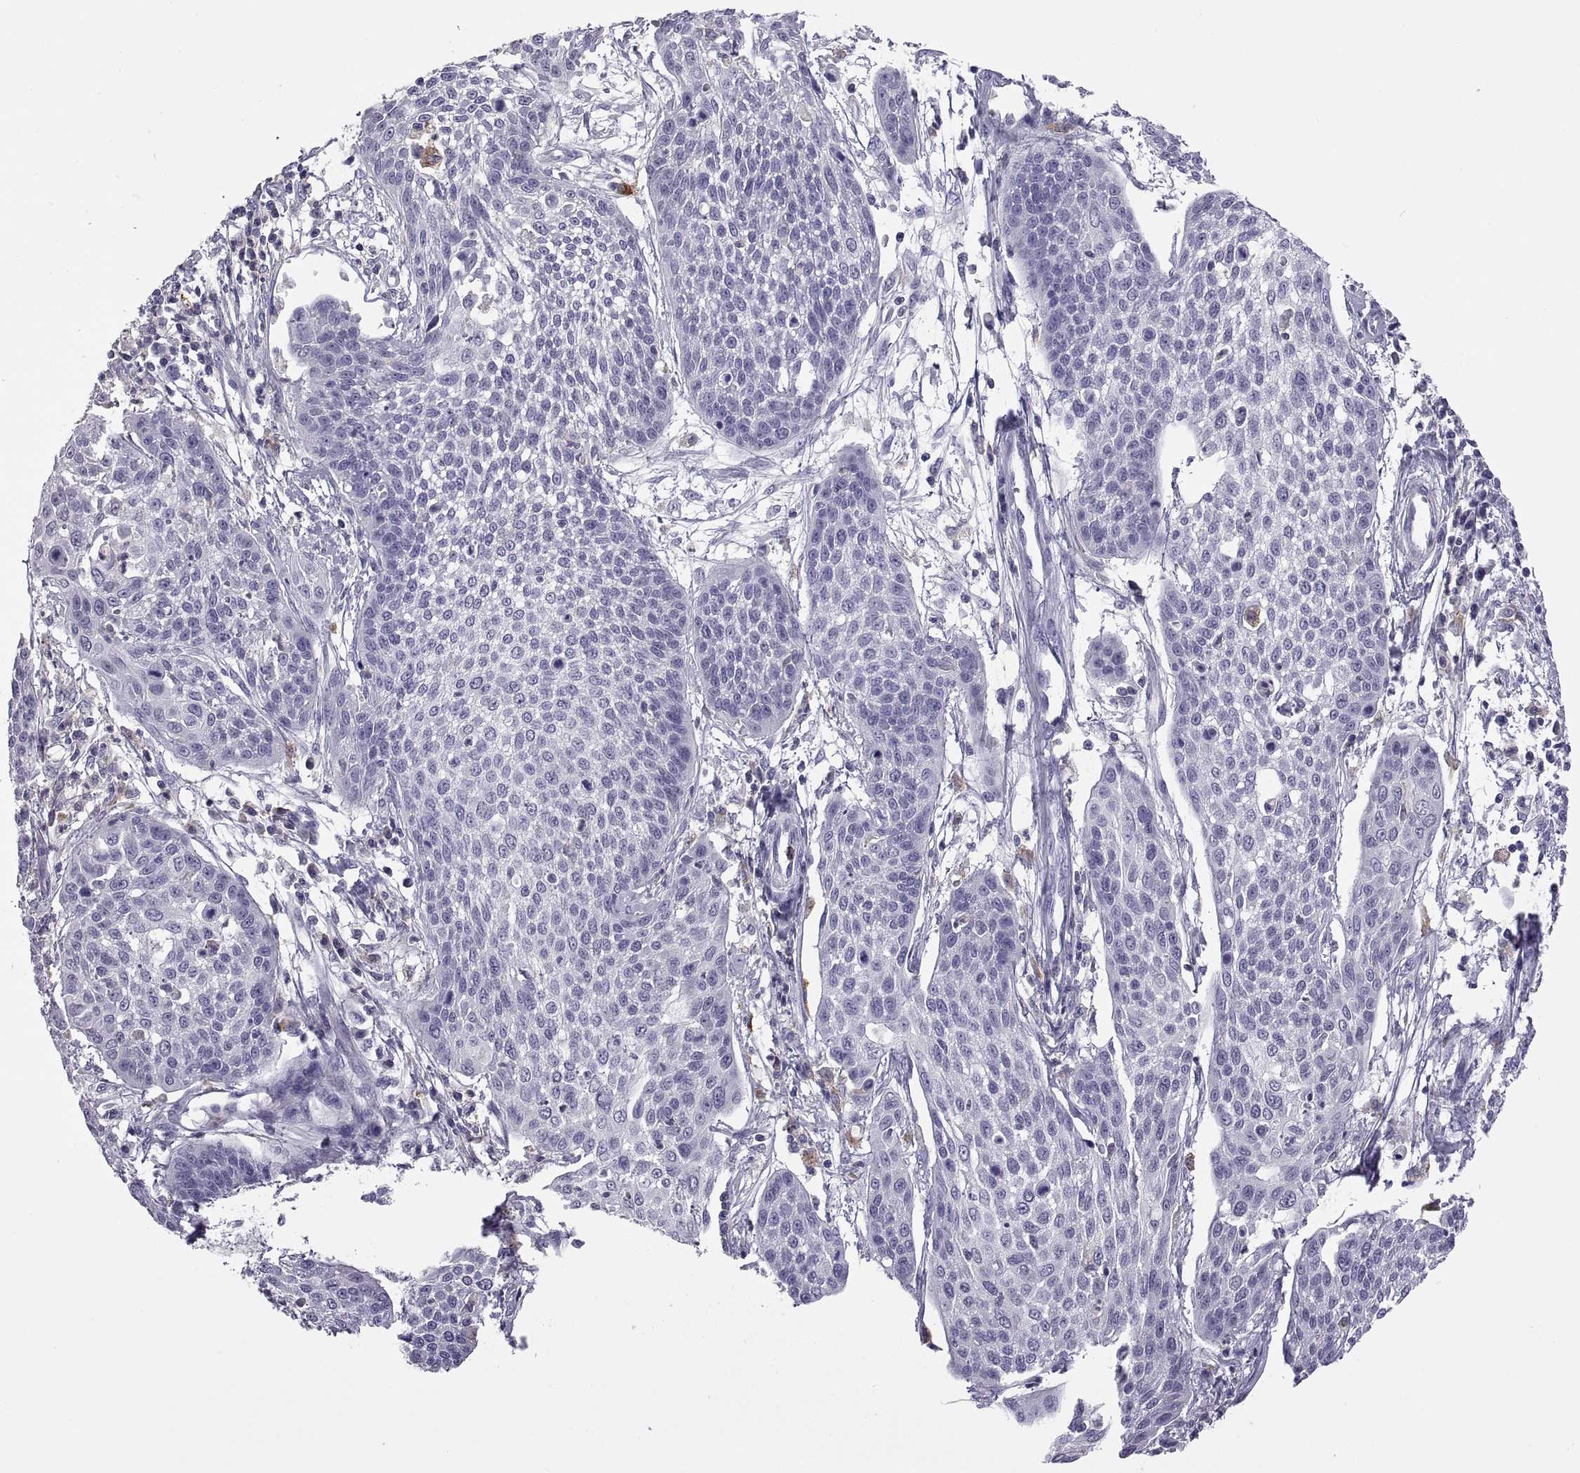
{"staining": {"intensity": "negative", "quantity": "none", "location": "none"}, "tissue": "cervical cancer", "cell_type": "Tumor cells", "image_type": "cancer", "snomed": [{"axis": "morphology", "description": "Squamous cell carcinoma, NOS"}, {"axis": "topography", "description": "Cervix"}], "caption": "IHC of human cervical cancer displays no expression in tumor cells.", "gene": "RGS19", "patient": {"sex": "female", "age": 34}}